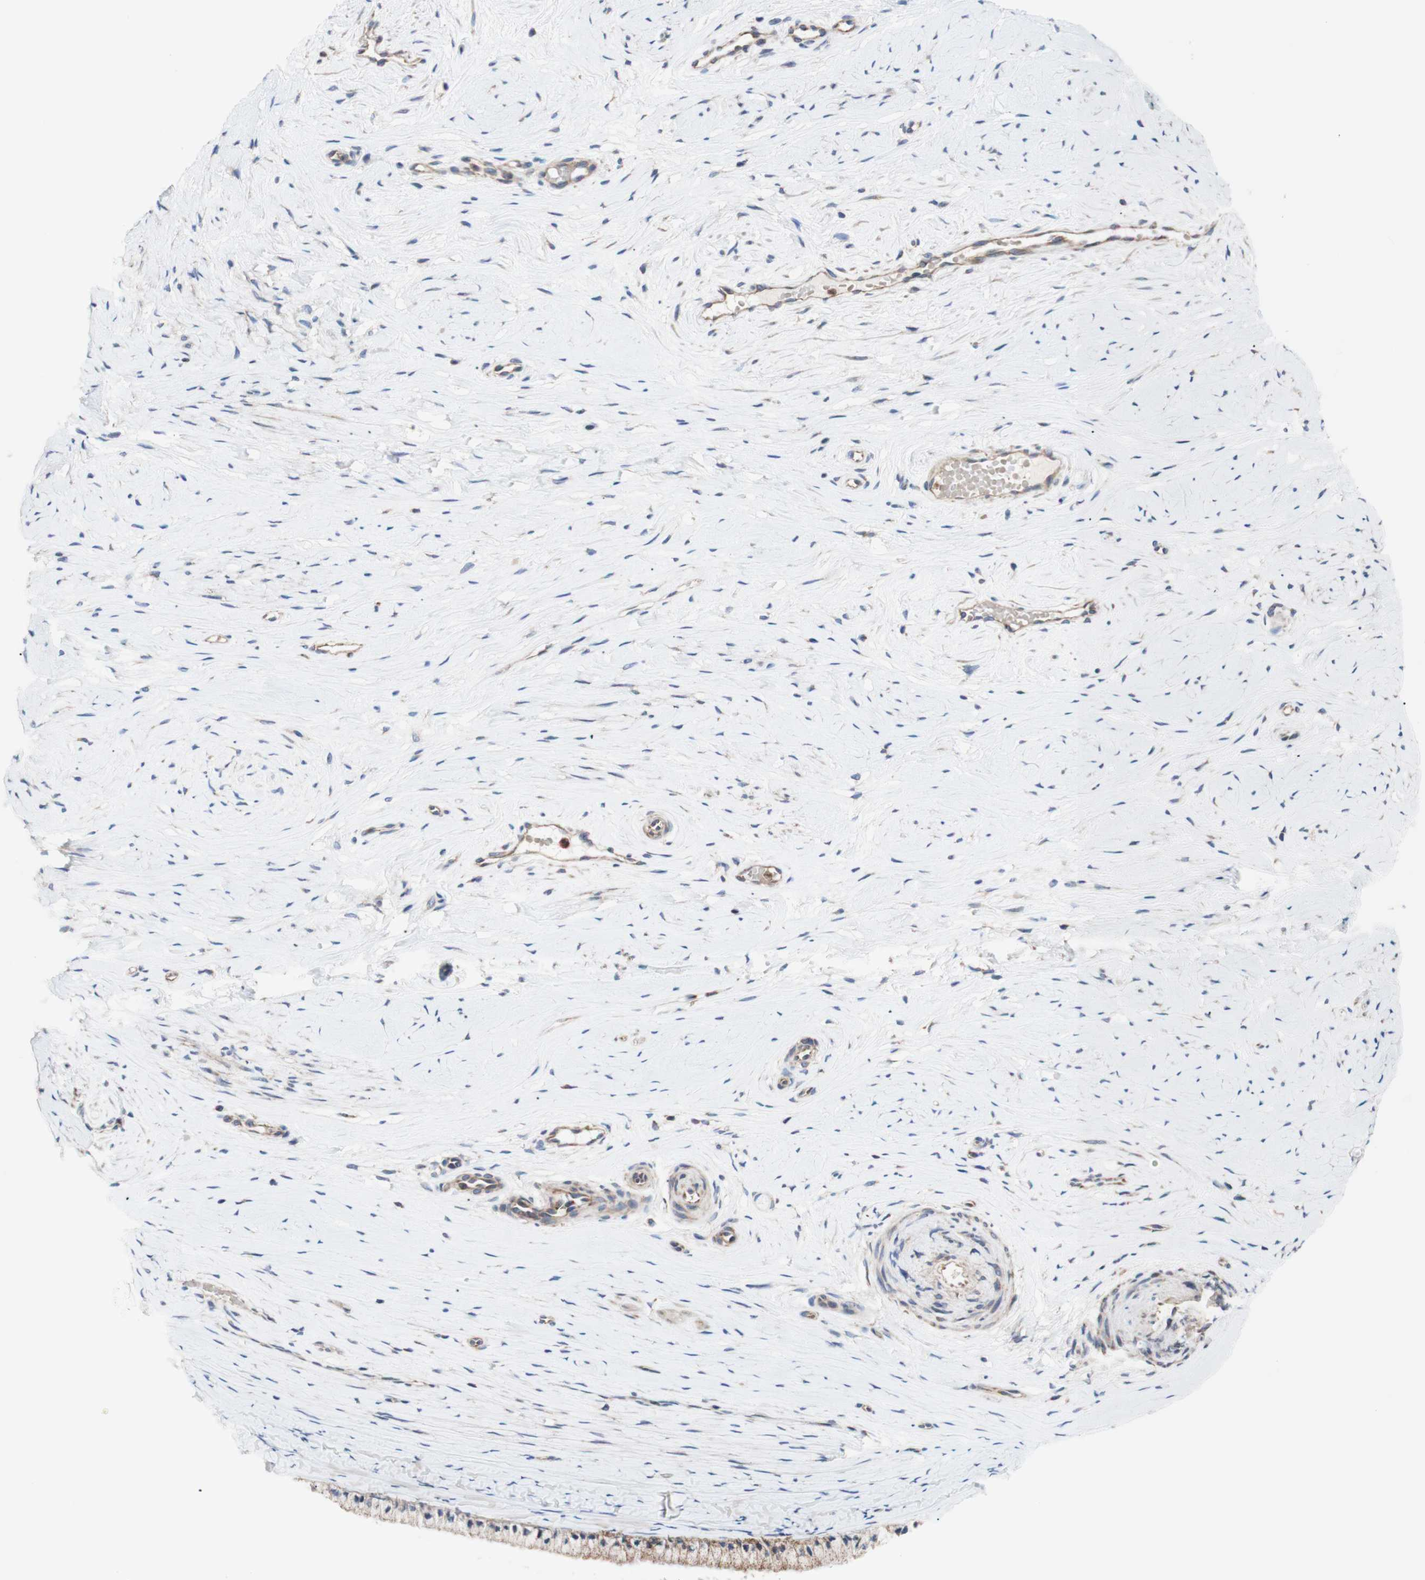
{"staining": {"intensity": "strong", "quantity": ">75%", "location": "cytoplasmic/membranous"}, "tissue": "cervix", "cell_type": "Glandular cells", "image_type": "normal", "snomed": [{"axis": "morphology", "description": "Normal tissue, NOS"}, {"axis": "topography", "description": "Cervix"}], "caption": "Protein expression analysis of normal cervix reveals strong cytoplasmic/membranous expression in about >75% of glandular cells. (DAB (3,3'-diaminobenzidine) IHC with brightfield microscopy, high magnification).", "gene": "FMR1", "patient": {"sex": "female", "age": 39}}